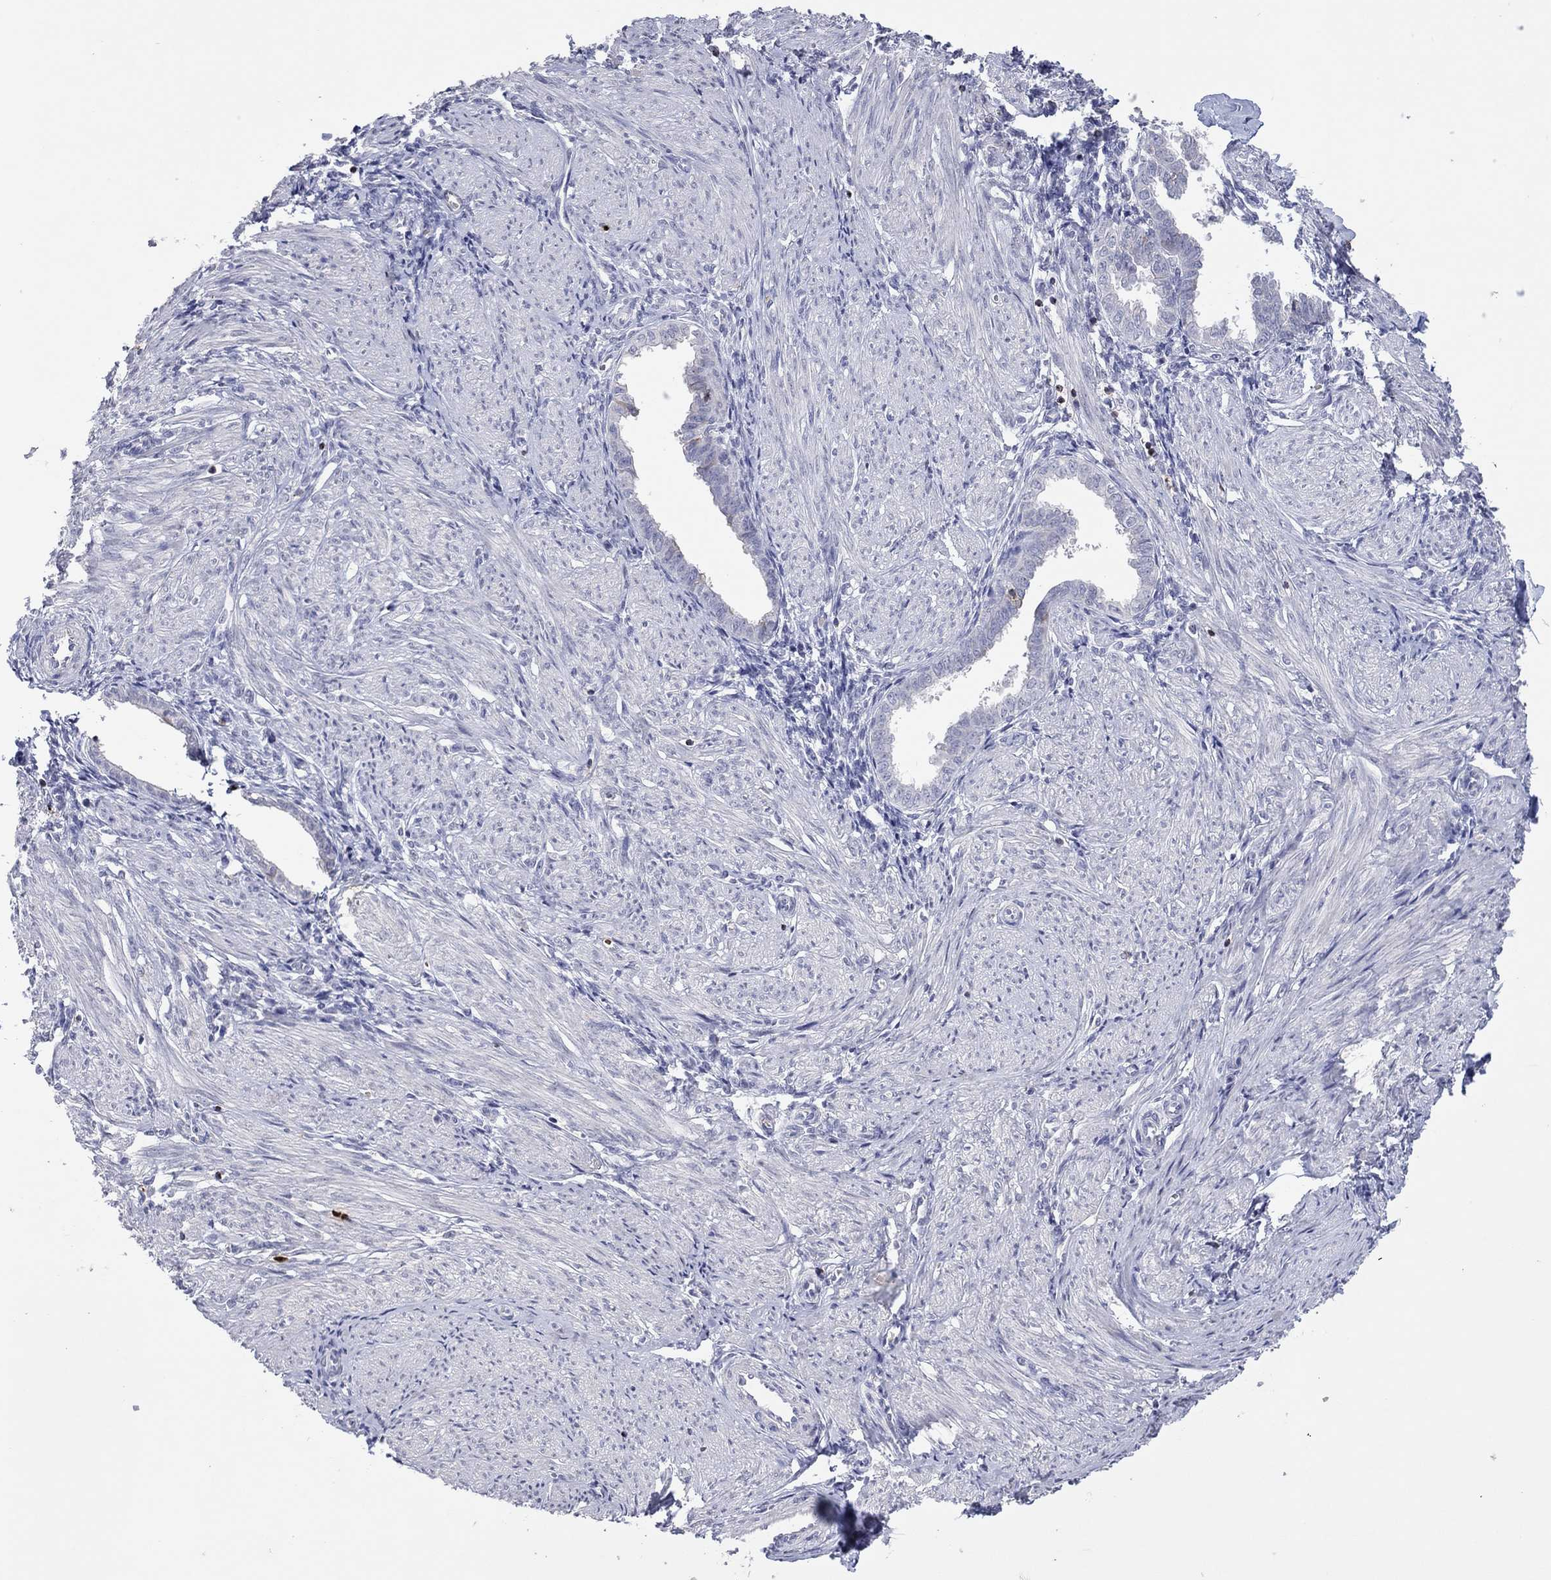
{"staining": {"intensity": "negative", "quantity": "none", "location": "none"}, "tissue": "endometrium", "cell_type": "Cells in endometrial stroma", "image_type": "normal", "snomed": [{"axis": "morphology", "description": "Normal tissue, NOS"}, {"axis": "topography", "description": "Endometrium"}], "caption": "Cells in endometrial stroma show no significant positivity in benign endometrium.", "gene": "CCL5", "patient": {"sex": "female", "age": 37}}